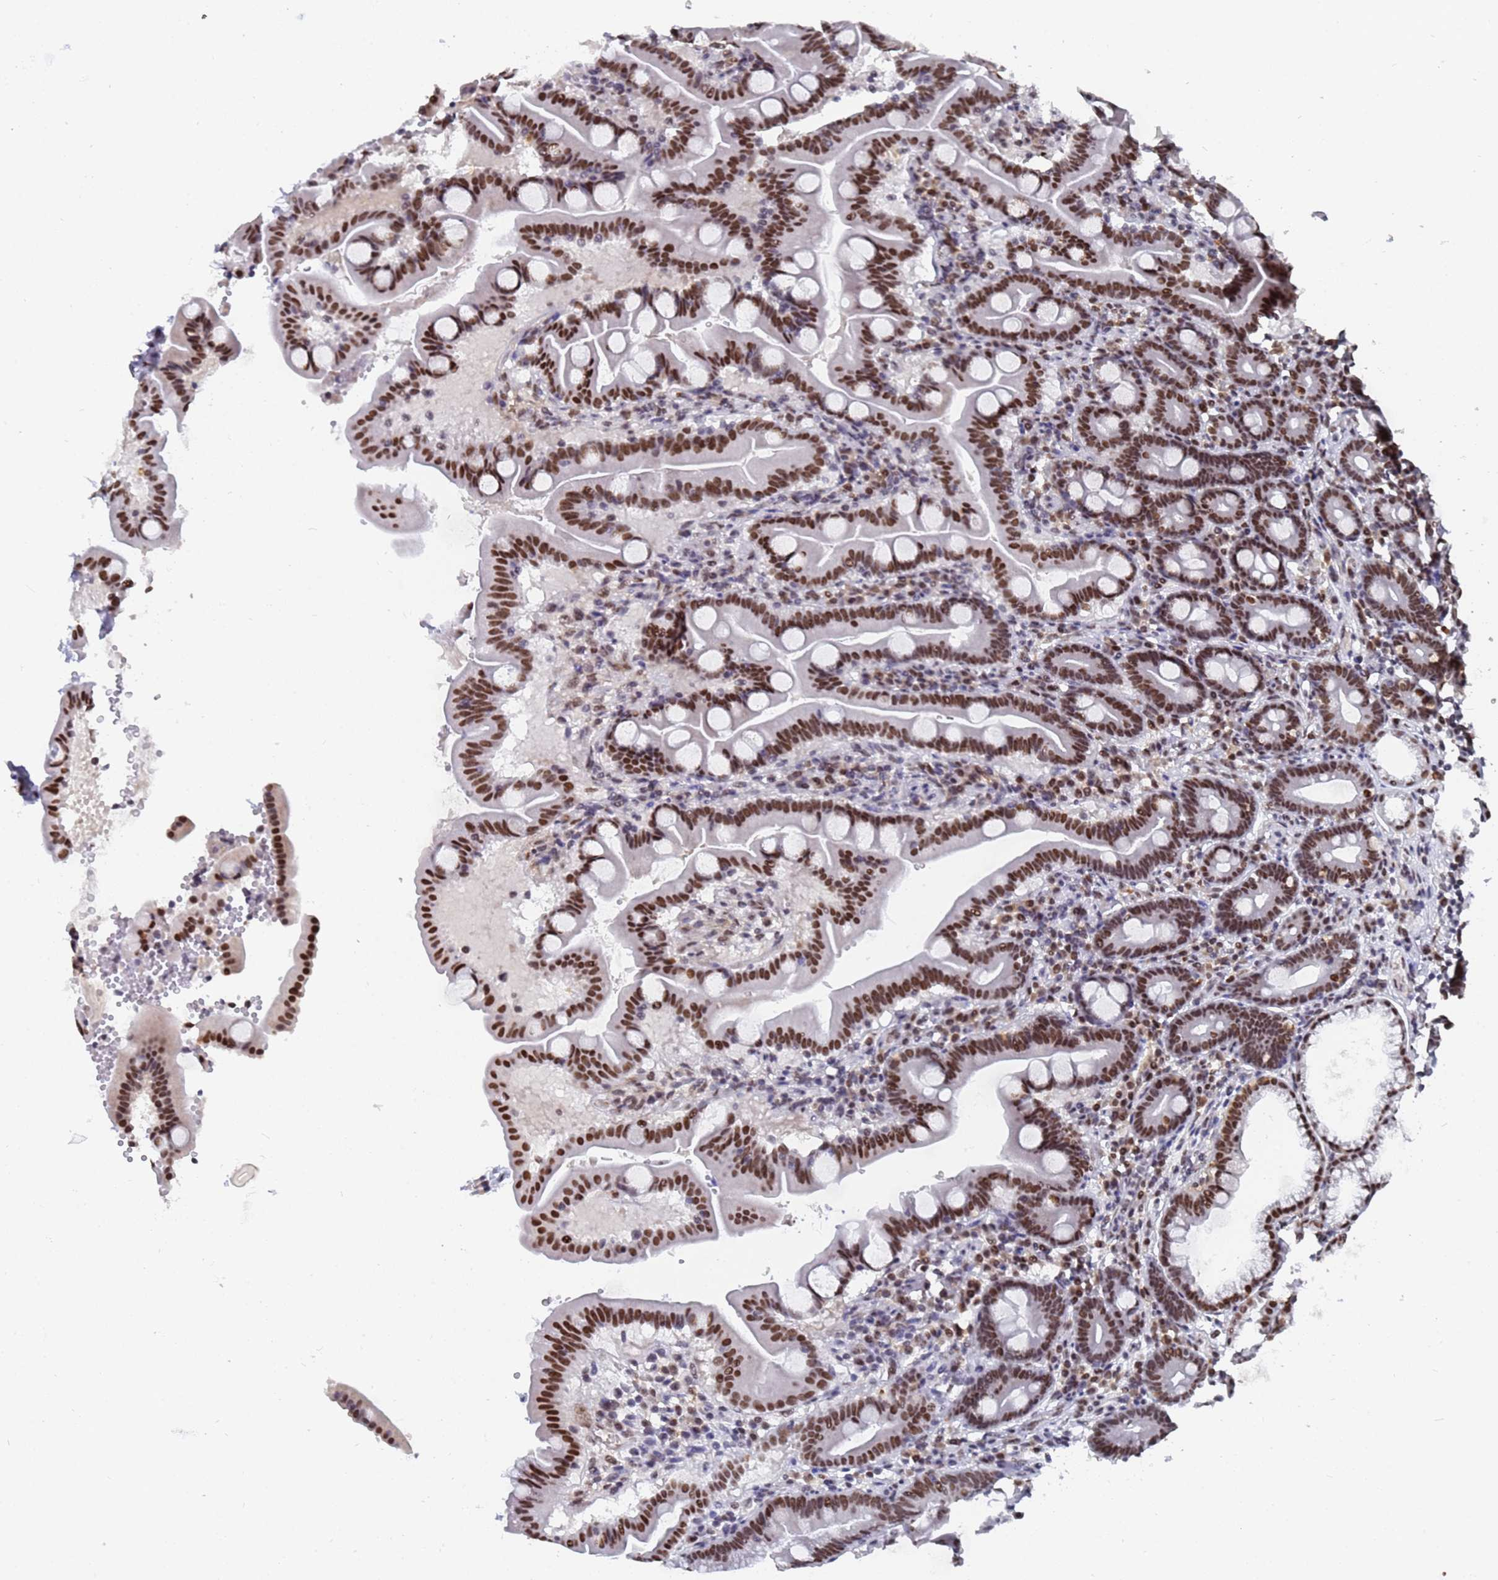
{"staining": {"intensity": "strong", "quantity": ">75%", "location": "nuclear"}, "tissue": "duodenum", "cell_type": "Glandular cells", "image_type": "normal", "snomed": [{"axis": "morphology", "description": "Normal tissue, NOS"}, {"axis": "topography", "description": "Duodenum"}], "caption": "This is an image of immunohistochemistry staining of unremarkable duodenum, which shows strong expression in the nuclear of glandular cells.", "gene": "RAVER2", "patient": {"sex": "male", "age": 54}}